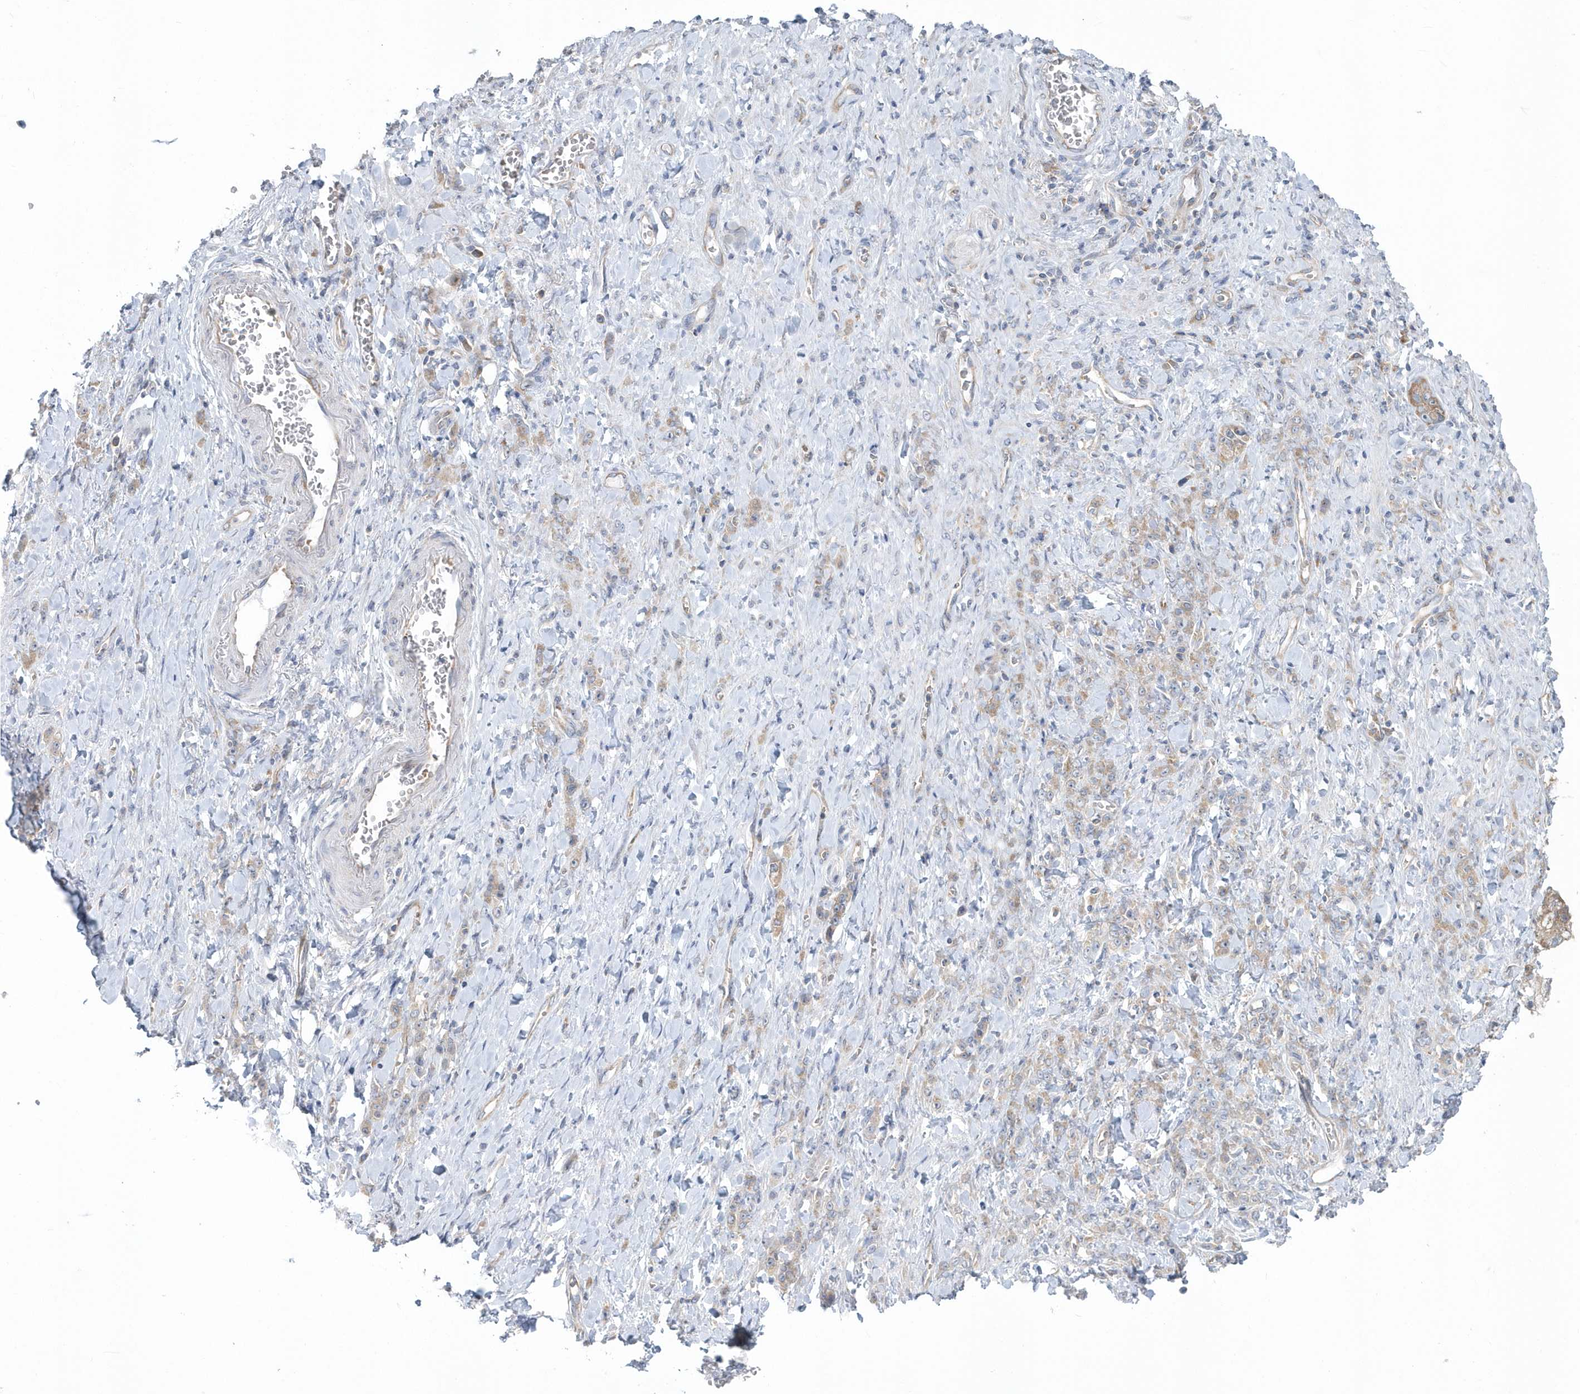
{"staining": {"intensity": "weak", "quantity": ">75%", "location": "cytoplasmic/membranous"}, "tissue": "stomach cancer", "cell_type": "Tumor cells", "image_type": "cancer", "snomed": [{"axis": "morphology", "description": "Normal tissue, NOS"}, {"axis": "morphology", "description": "Adenocarcinoma, NOS"}, {"axis": "topography", "description": "Stomach"}], "caption": "A micrograph of adenocarcinoma (stomach) stained for a protein shows weak cytoplasmic/membranous brown staining in tumor cells.", "gene": "EIF3C", "patient": {"sex": "male", "age": 82}}